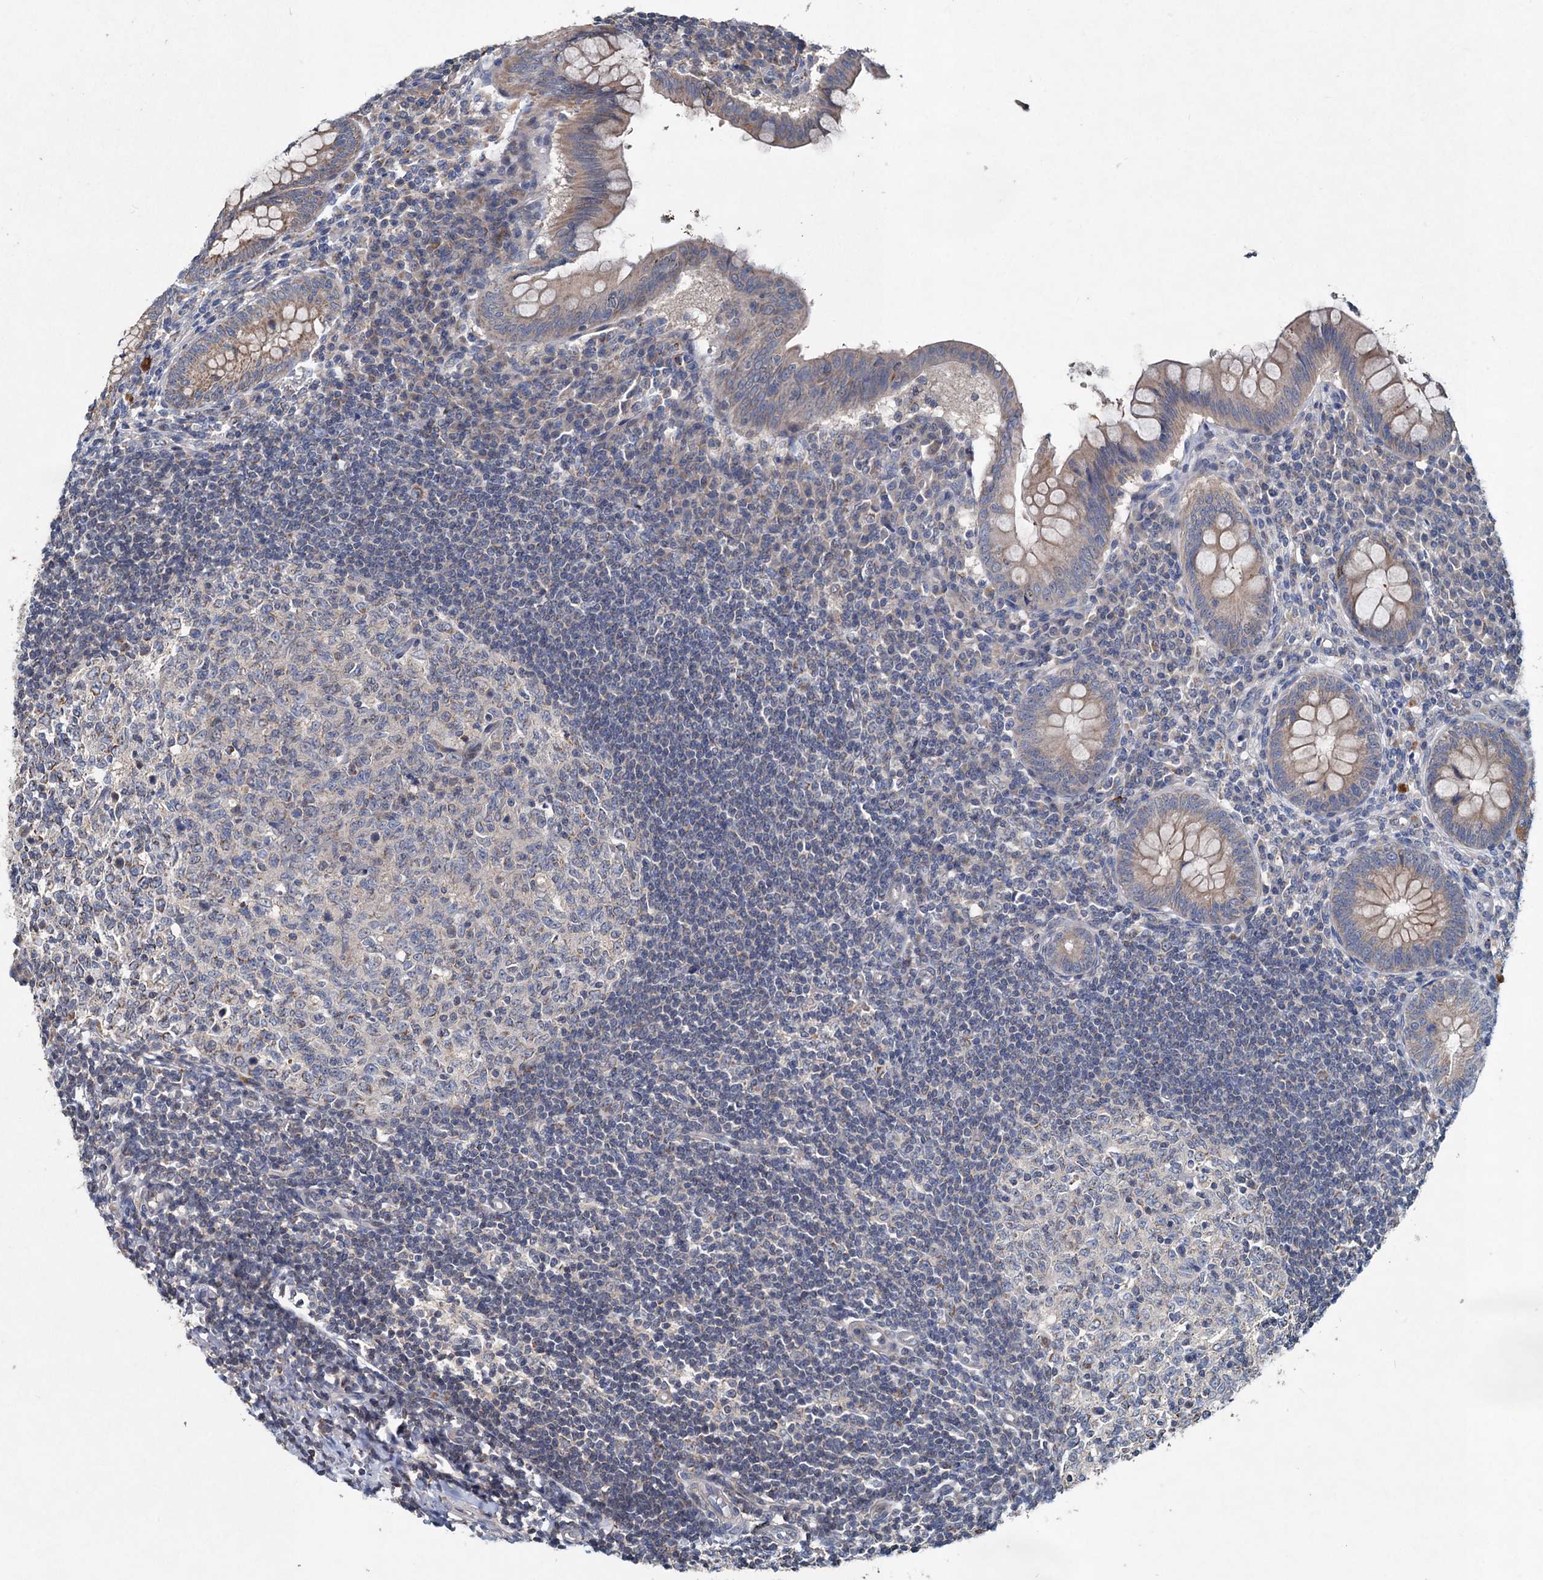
{"staining": {"intensity": "moderate", "quantity": ">75%", "location": "cytoplasmic/membranous"}, "tissue": "appendix", "cell_type": "Glandular cells", "image_type": "normal", "snomed": [{"axis": "morphology", "description": "Normal tissue, NOS"}, {"axis": "topography", "description": "Appendix"}], "caption": "This histopathology image displays immunohistochemistry (IHC) staining of unremarkable human appendix, with medium moderate cytoplasmic/membranous staining in approximately >75% of glandular cells.", "gene": "OTUB1", "patient": {"sex": "female", "age": 33}}